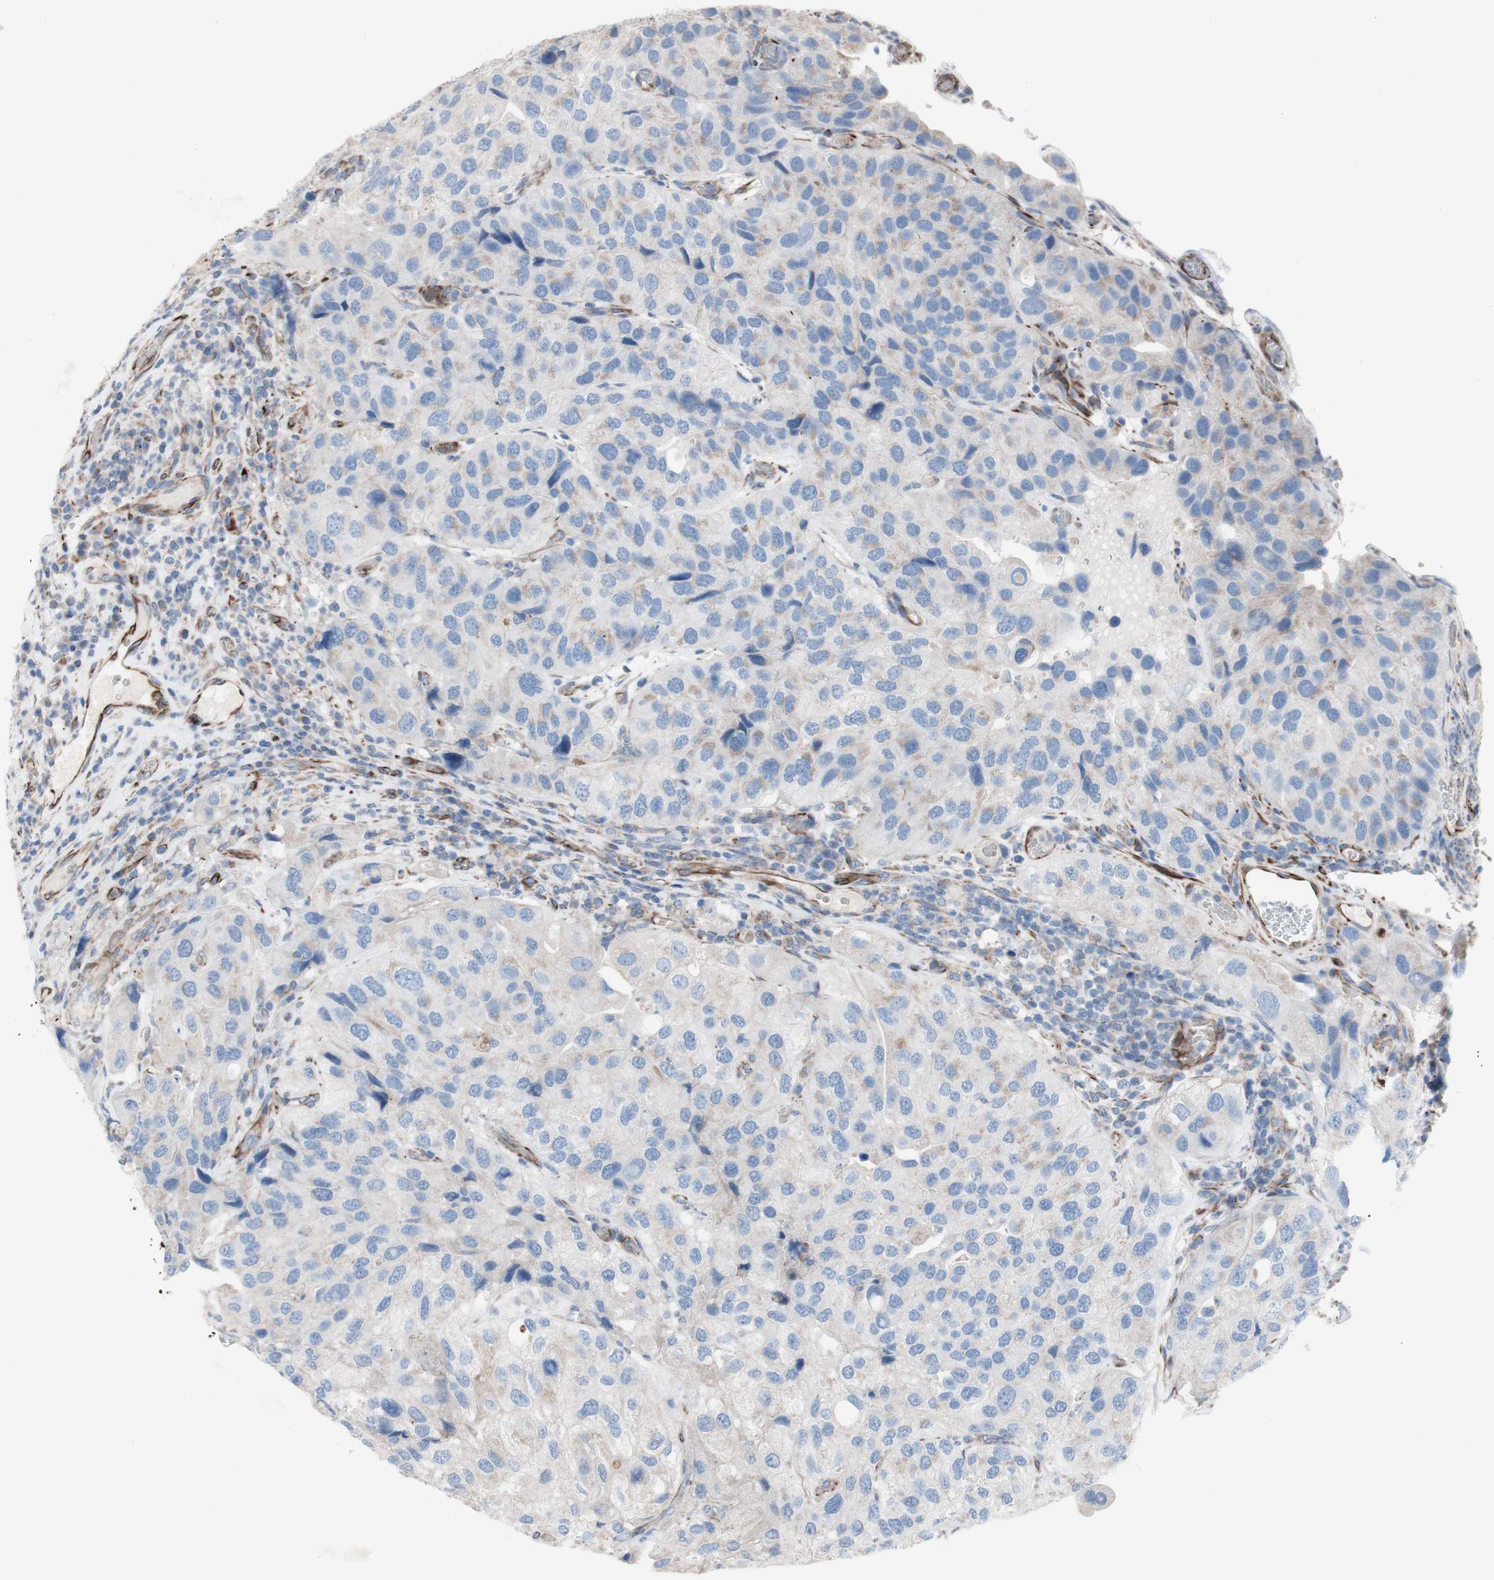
{"staining": {"intensity": "weak", "quantity": "<25%", "location": "cytoplasmic/membranous"}, "tissue": "urothelial cancer", "cell_type": "Tumor cells", "image_type": "cancer", "snomed": [{"axis": "morphology", "description": "Urothelial carcinoma, High grade"}, {"axis": "topography", "description": "Urinary bladder"}], "caption": "This is an immunohistochemistry (IHC) histopathology image of human urothelial carcinoma (high-grade). There is no positivity in tumor cells.", "gene": "AGPAT5", "patient": {"sex": "female", "age": 64}}